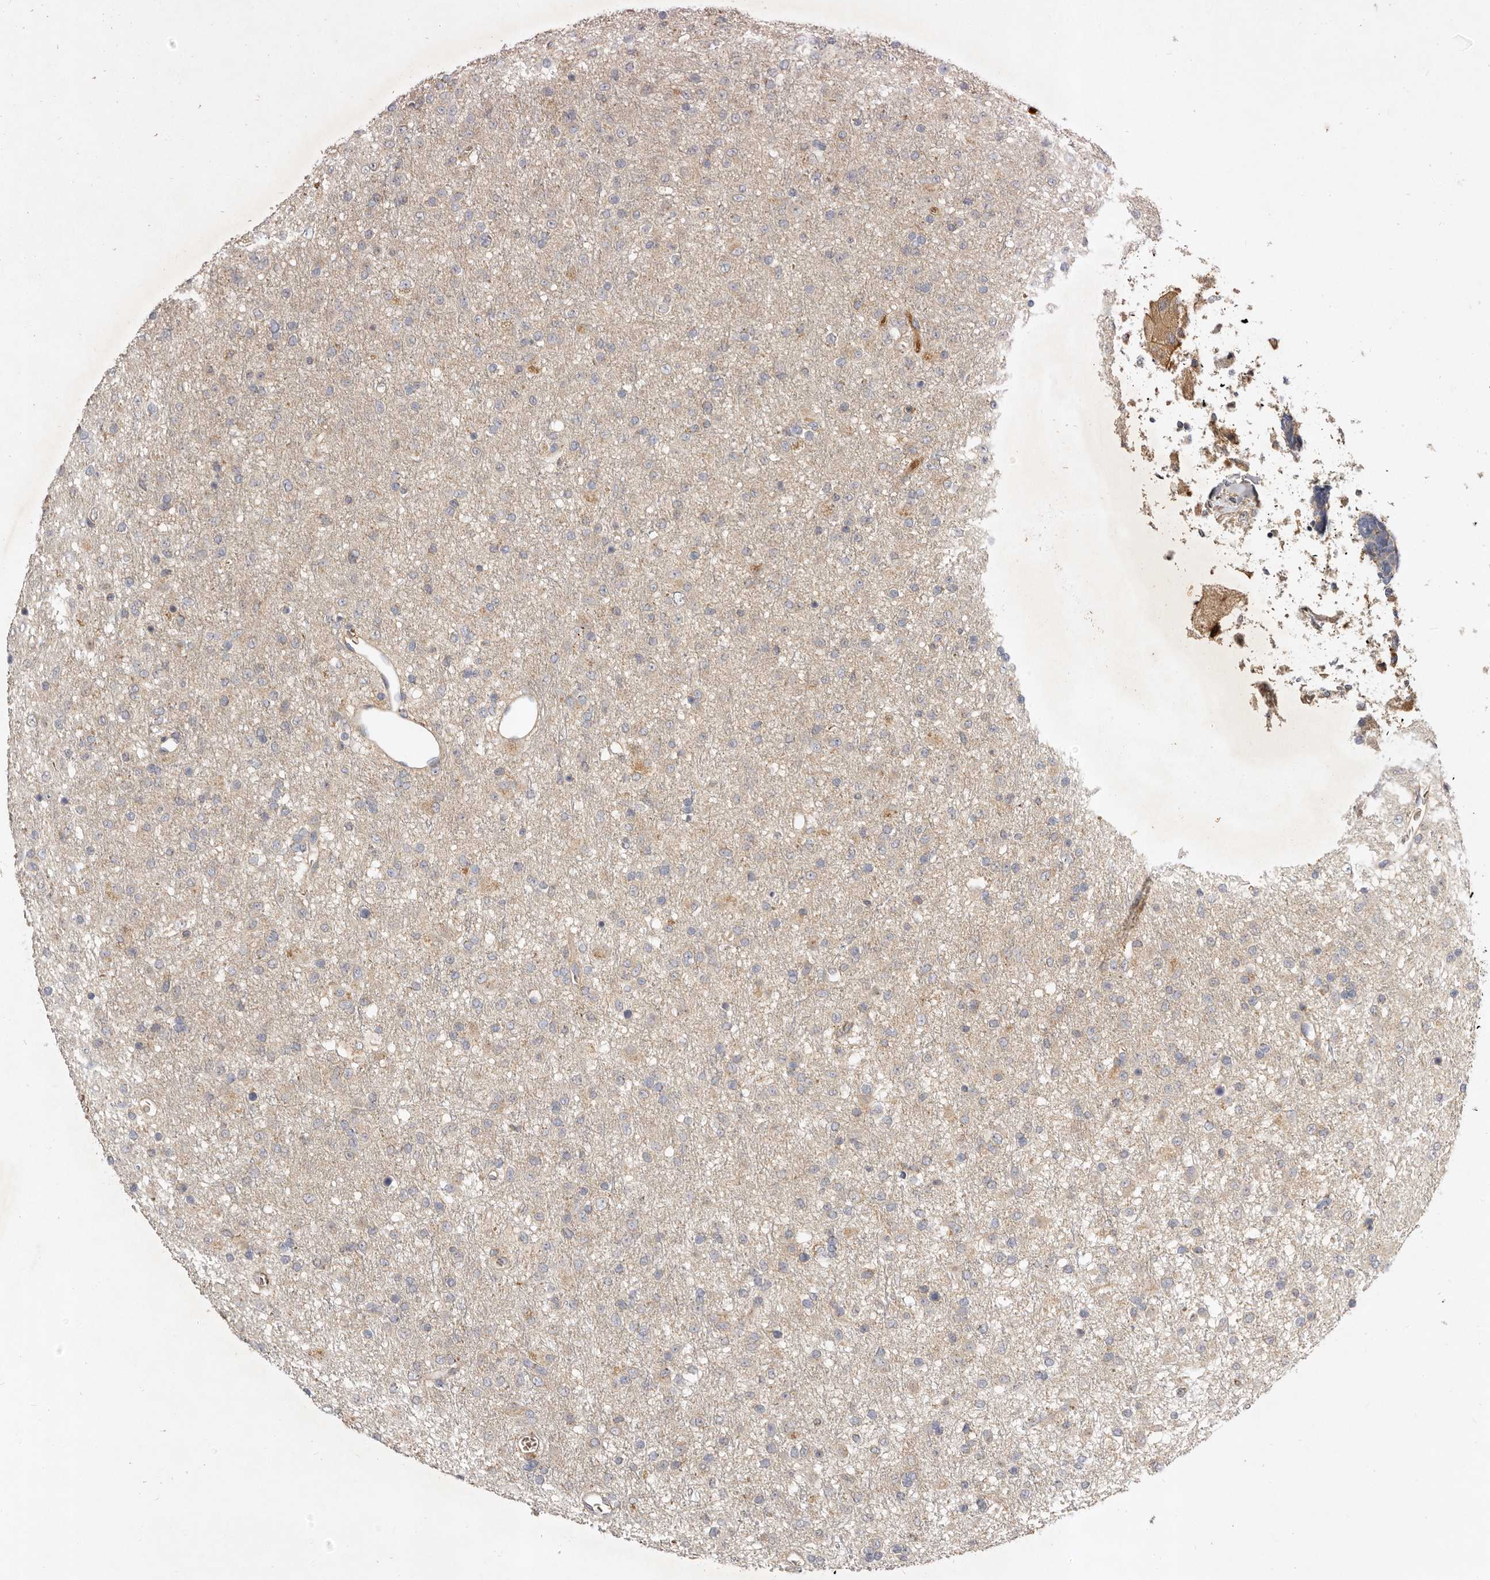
{"staining": {"intensity": "negative", "quantity": "none", "location": "none"}, "tissue": "glioma", "cell_type": "Tumor cells", "image_type": "cancer", "snomed": [{"axis": "morphology", "description": "Glioma, malignant, Low grade"}, {"axis": "topography", "description": "Brain"}], "caption": "Tumor cells are negative for brown protein staining in malignant low-grade glioma. (Stains: DAB (3,3'-diaminobenzidine) IHC with hematoxylin counter stain, Microscopy: brightfield microscopy at high magnification).", "gene": "ADAMTS9", "patient": {"sex": "male", "age": 65}}